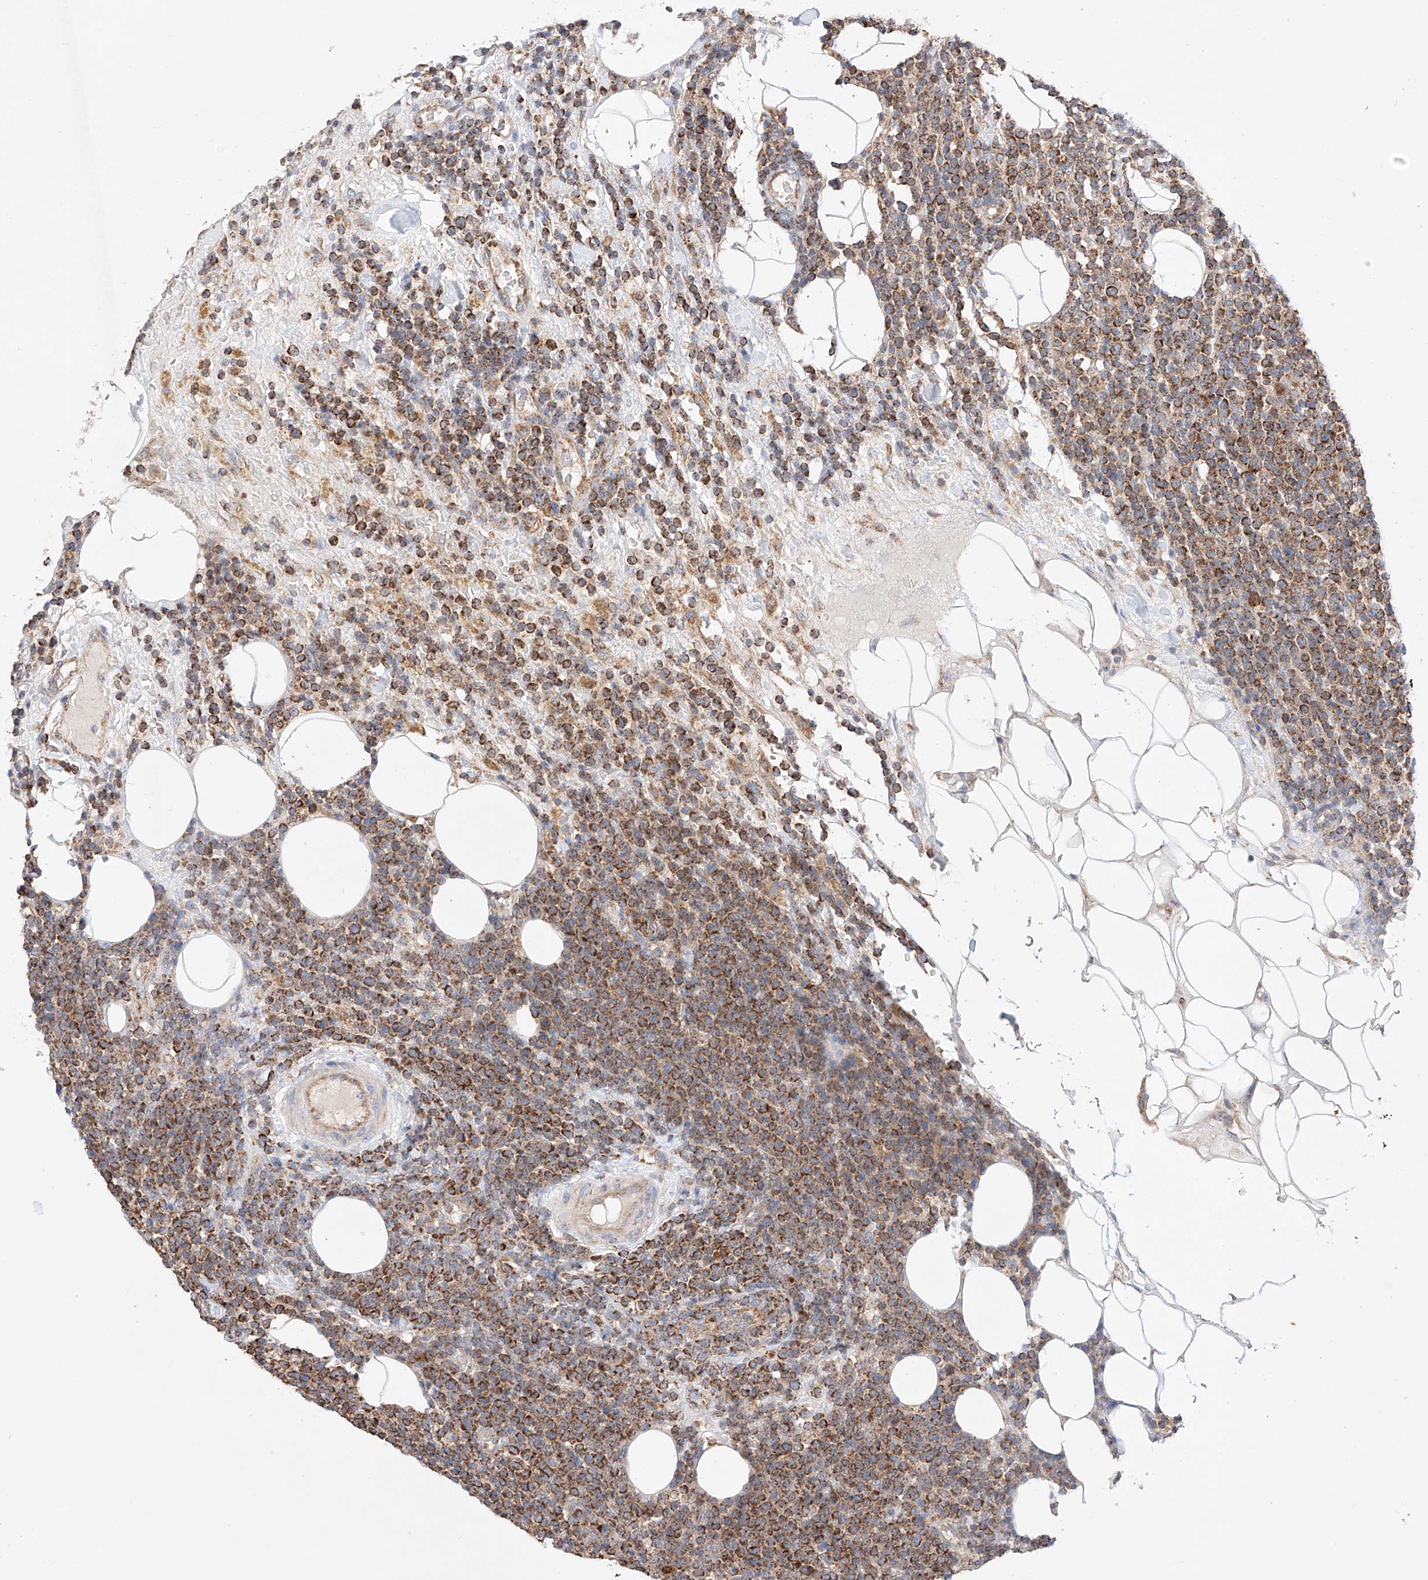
{"staining": {"intensity": "strong", "quantity": ">75%", "location": "cytoplasmic/membranous"}, "tissue": "lymphoma", "cell_type": "Tumor cells", "image_type": "cancer", "snomed": [{"axis": "morphology", "description": "Malignant lymphoma, non-Hodgkin's type, High grade"}, {"axis": "topography", "description": "Lymph node"}], "caption": "High-power microscopy captured an IHC histopathology image of lymphoma, revealing strong cytoplasmic/membranous positivity in about >75% of tumor cells.", "gene": "KTI12", "patient": {"sex": "male", "age": 61}}